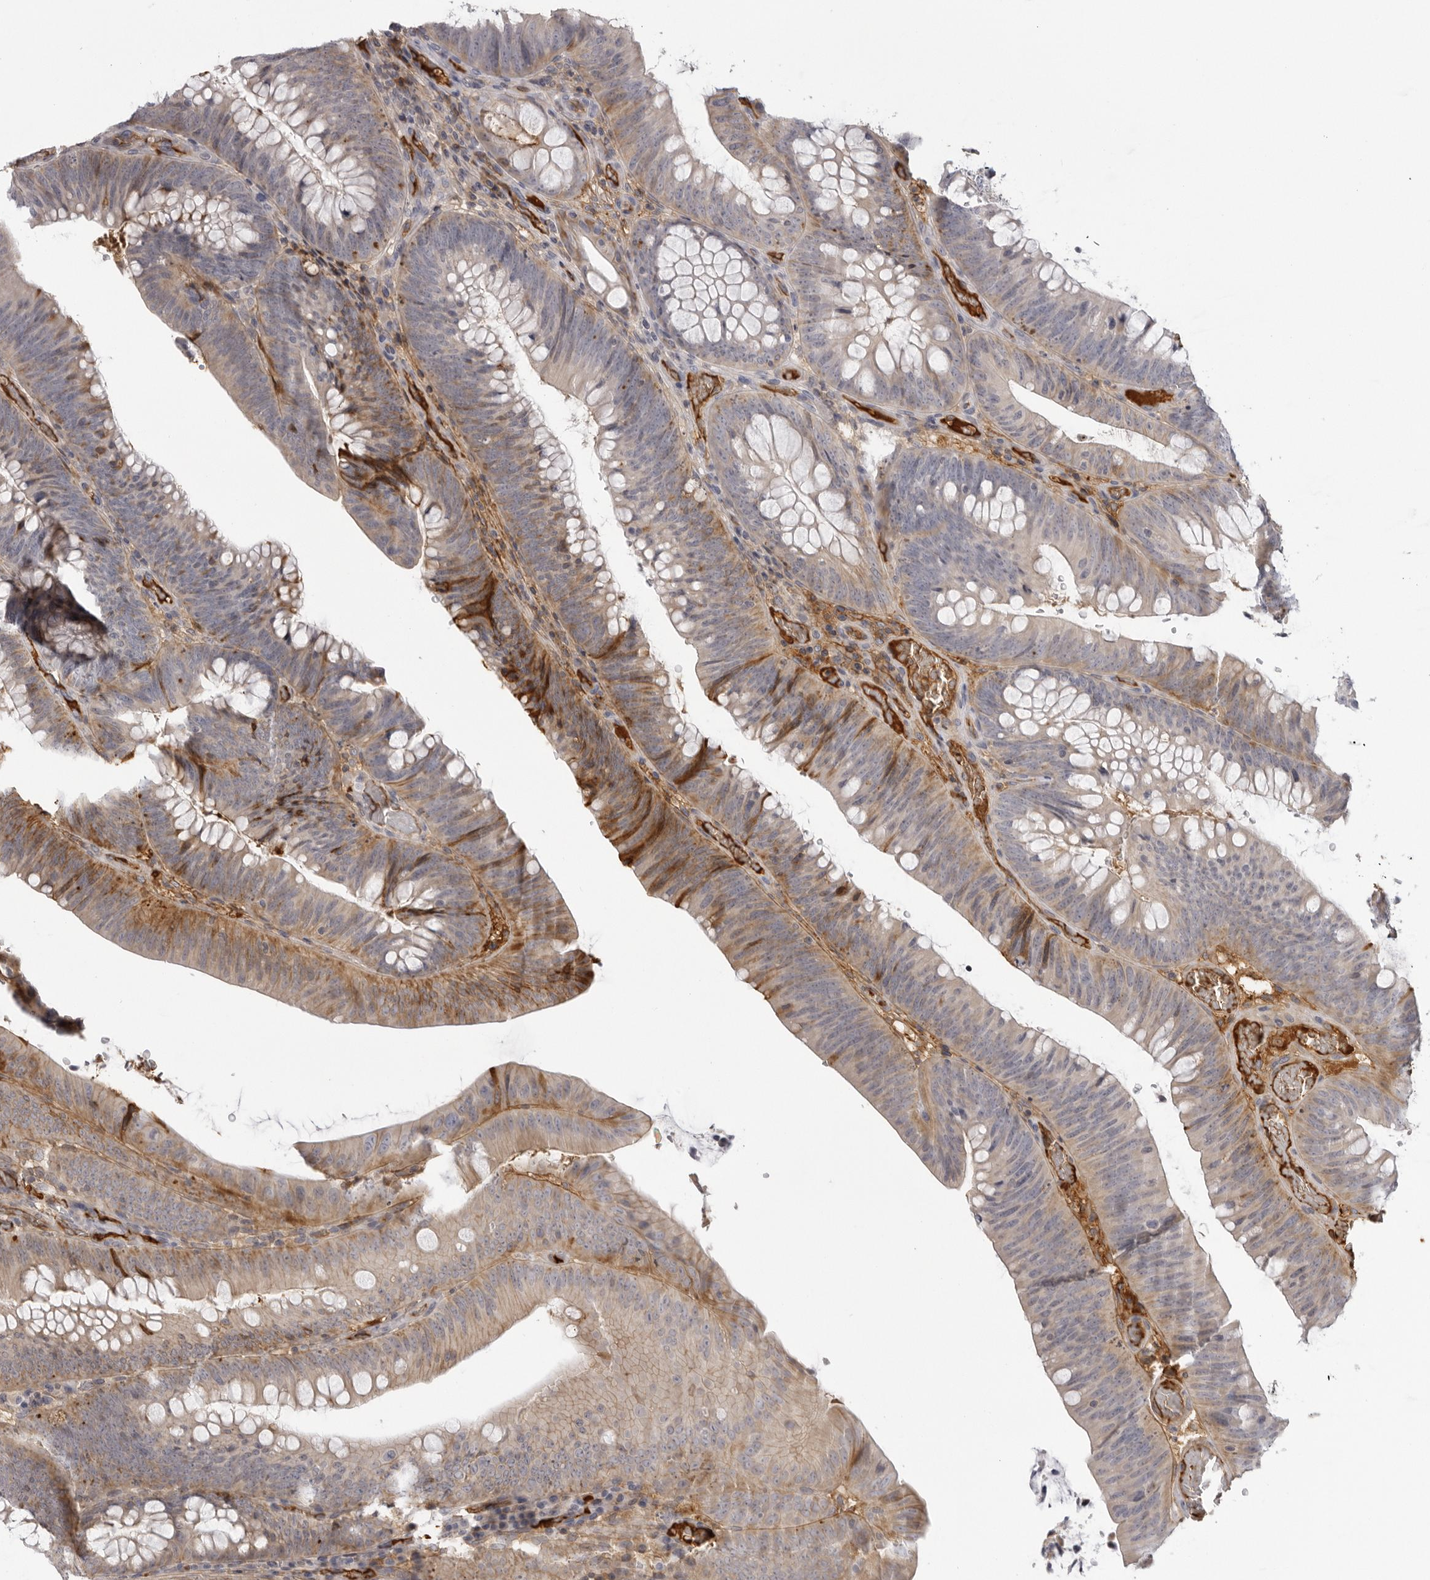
{"staining": {"intensity": "weak", "quantity": "25%-75%", "location": "cytoplasmic/membranous"}, "tissue": "colorectal cancer", "cell_type": "Tumor cells", "image_type": "cancer", "snomed": [{"axis": "morphology", "description": "Normal tissue, NOS"}, {"axis": "topography", "description": "Colon"}], "caption": "A brown stain shows weak cytoplasmic/membranous expression of a protein in human colorectal cancer tumor cells.", "gene": "PLEKHF2", "patient": {"sex": "female", "age": 82}}